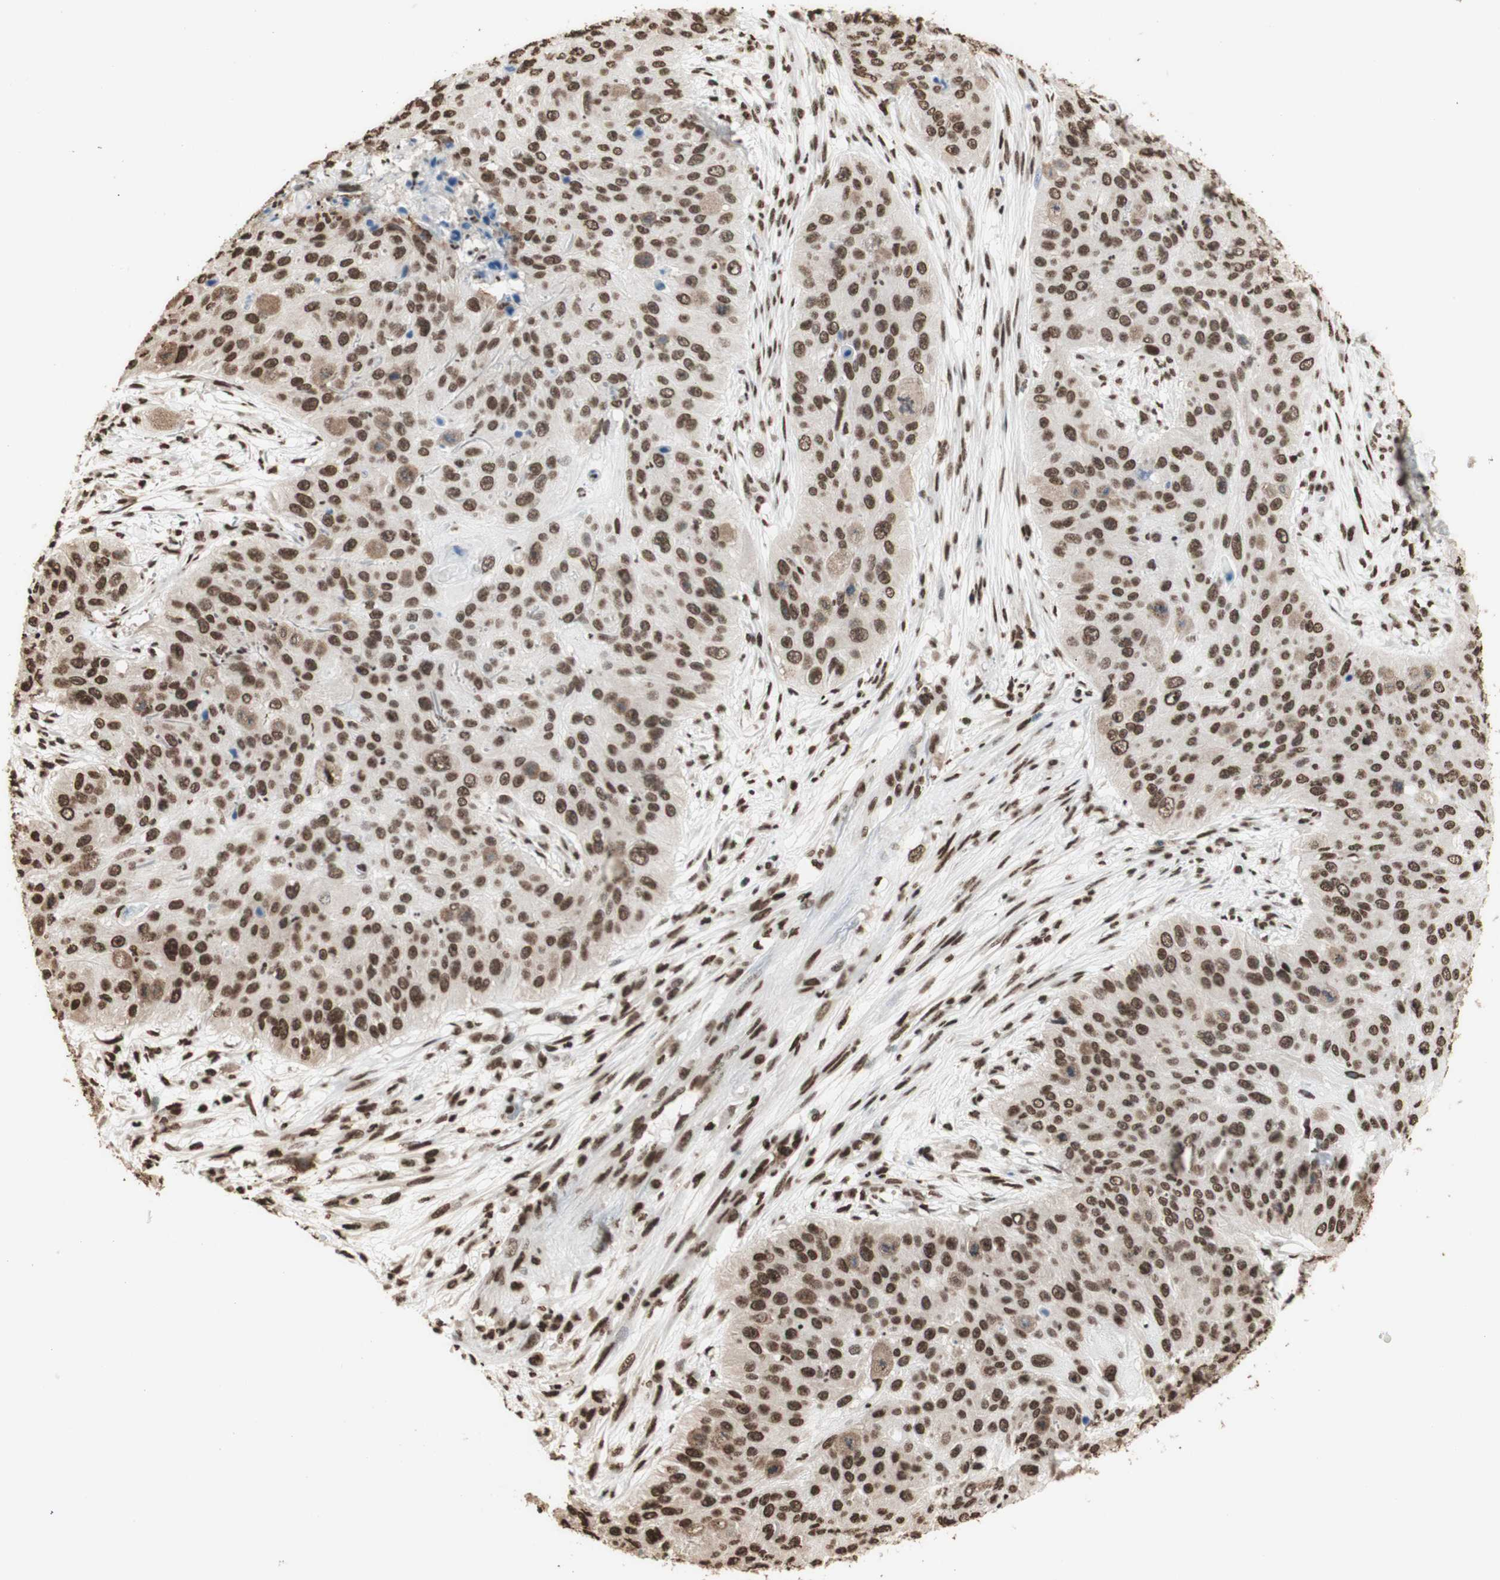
{"staining": {"intensity": "strong", "quantity": ">75%", "location": "nuclear"}, "tissue": "skin cancer", "cell_type": "Tumor cells", "image_type": "cancer", "snomed": [{"axis": "morphology", "description": "Squamous cell carcinoma, NOS"}, {"axis": "topography", "description": "Skin"}], "caption": "Immunohistochemistry of human squamous cell carcinoma (skin) exhibits high levels of strong nuclear staining in approximately >75% of tumor cells.", "gene": "HNRNPA2B1", "patient": {"sex": "female", "age": 80}}